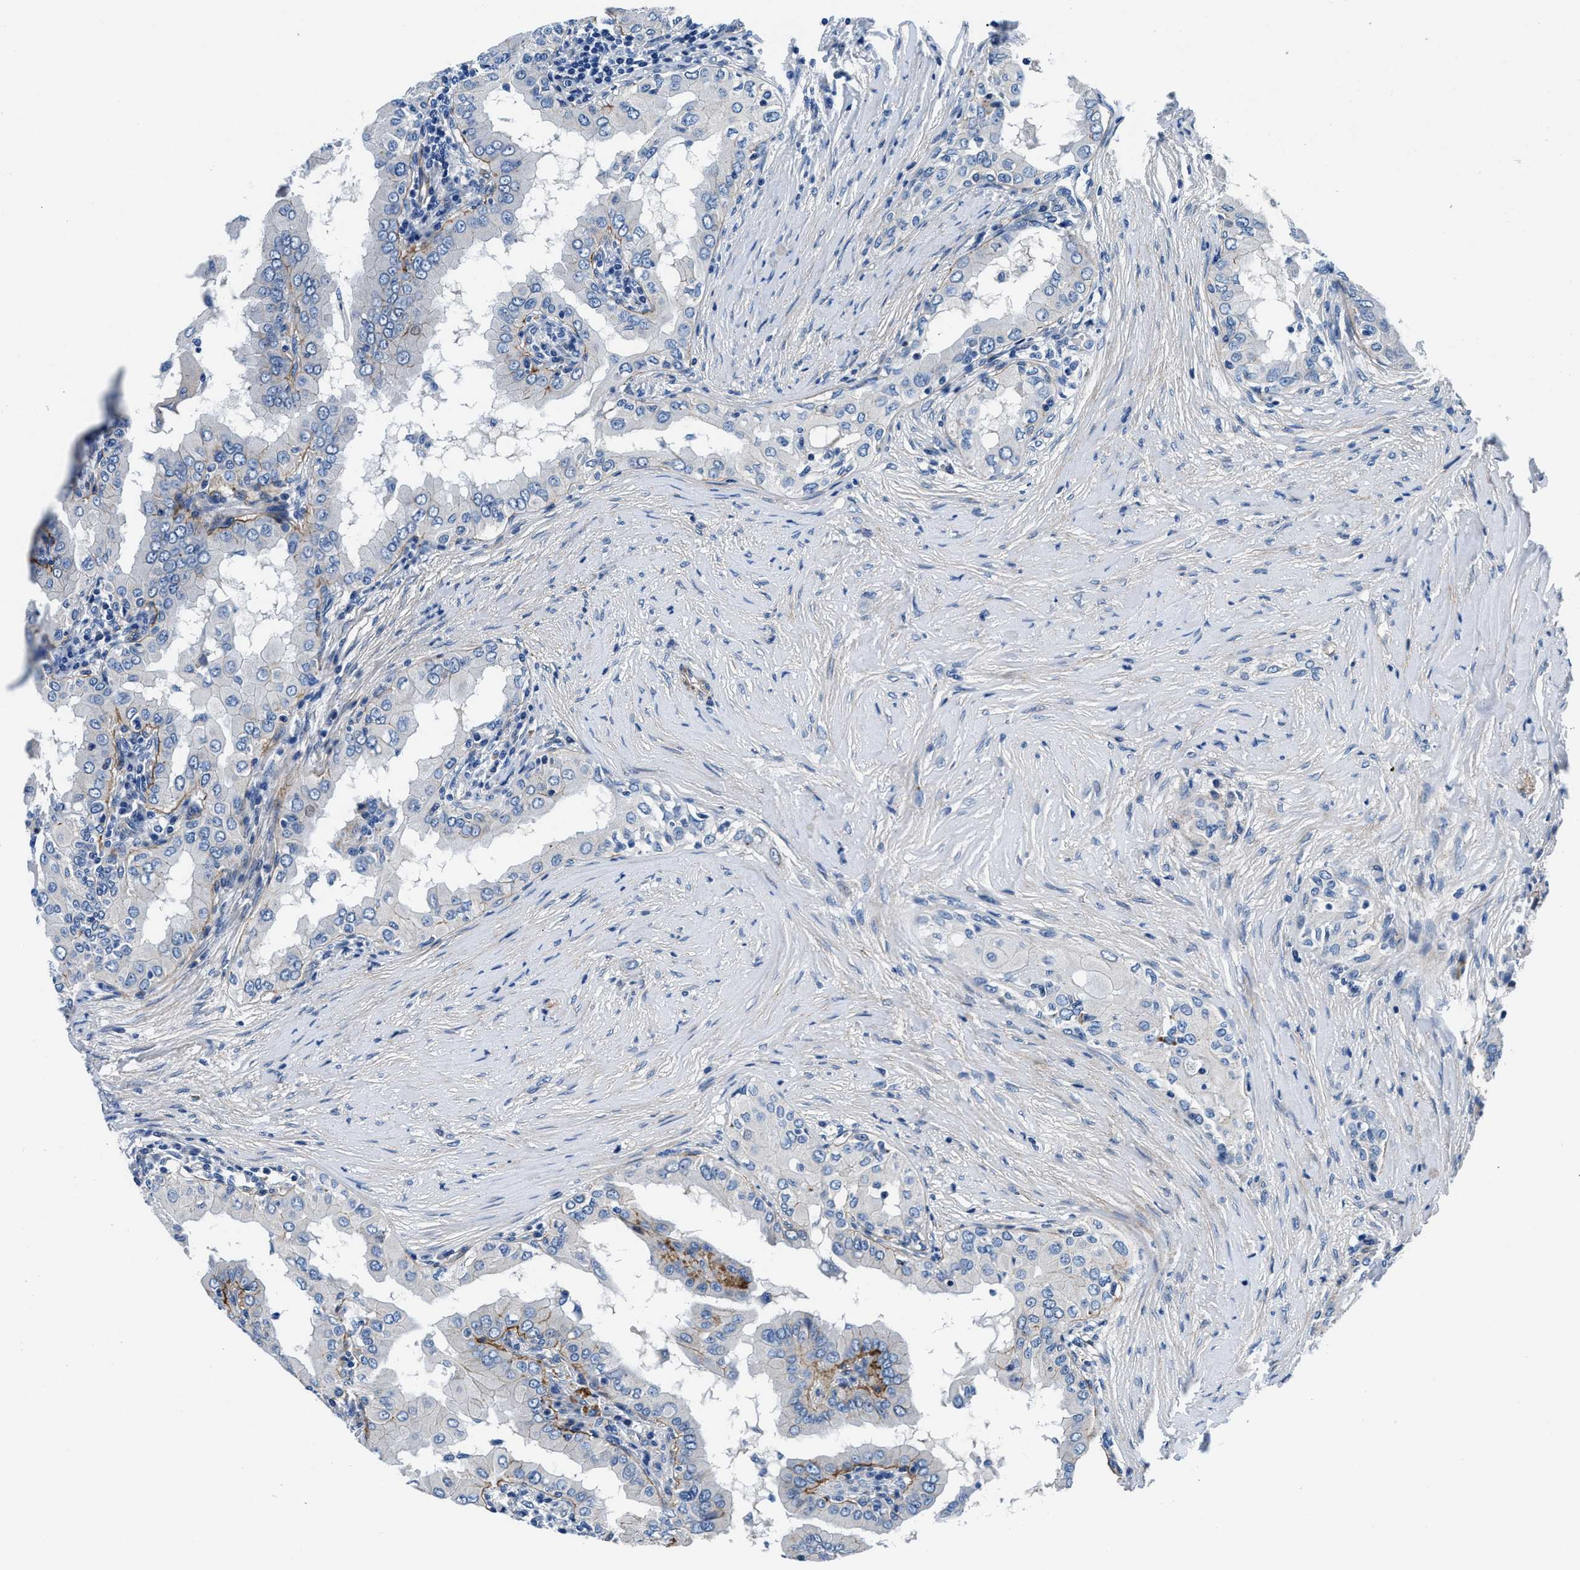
{"staining": {"intensity": "weak", "quantity": "<25%", "location": "cytoplasmic/membranous"}, "tissue": "thyroid cancer", "cell_type": "Tumor cells", "image_type": "cancer", "snomed": [{"axis": "morphology", "description": "Papillary adenocarcinoma, NOS"}, {"axis": "topography", "description": "Thyroid gland"}], "caption": "There is no significant staining in tumor cells of papillary adenocarcinoma (thyroid).", "gene": "DAG1", "patient": {"sex": "male", "age": 33}}